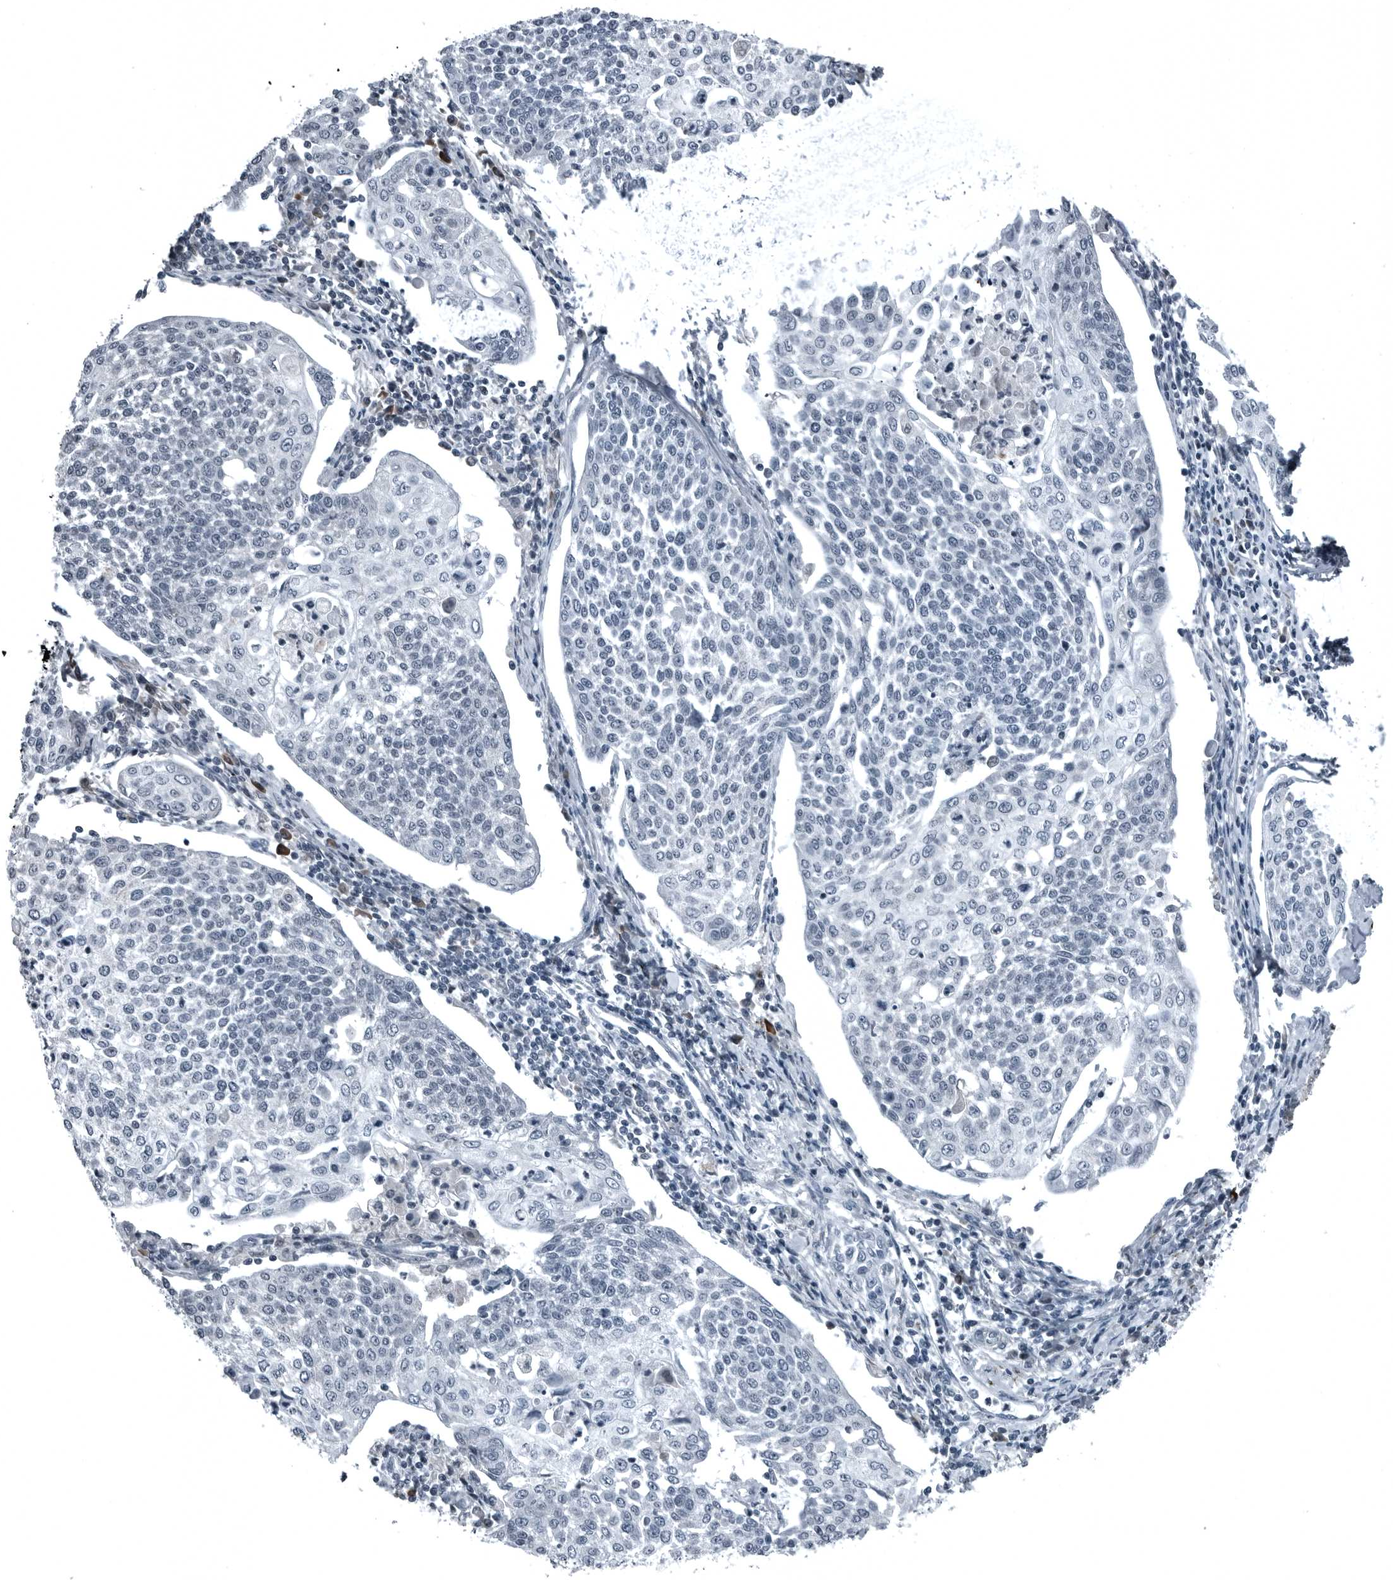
{"staining": {"intensity": "negative", "quantity": "none", "location": "none"}, "tissue": "cervical cancer", "cell_type": "Tumor cells", "image_type": "cancer", "snomed": [{"axis": "morphology", "description": "Squamous cell carcinoma, NOS"}, {"axis": "topography", "description": "Cervix"}], "caption": "Immunohistochemistry (IHC) histopathology image of human squamous cell carcinoma (cervical) stained for a protein (brown), which demonstrates no expression in tumor cells.", "gene": "GAK", "patient": {"sex": "female", "age": 34}}